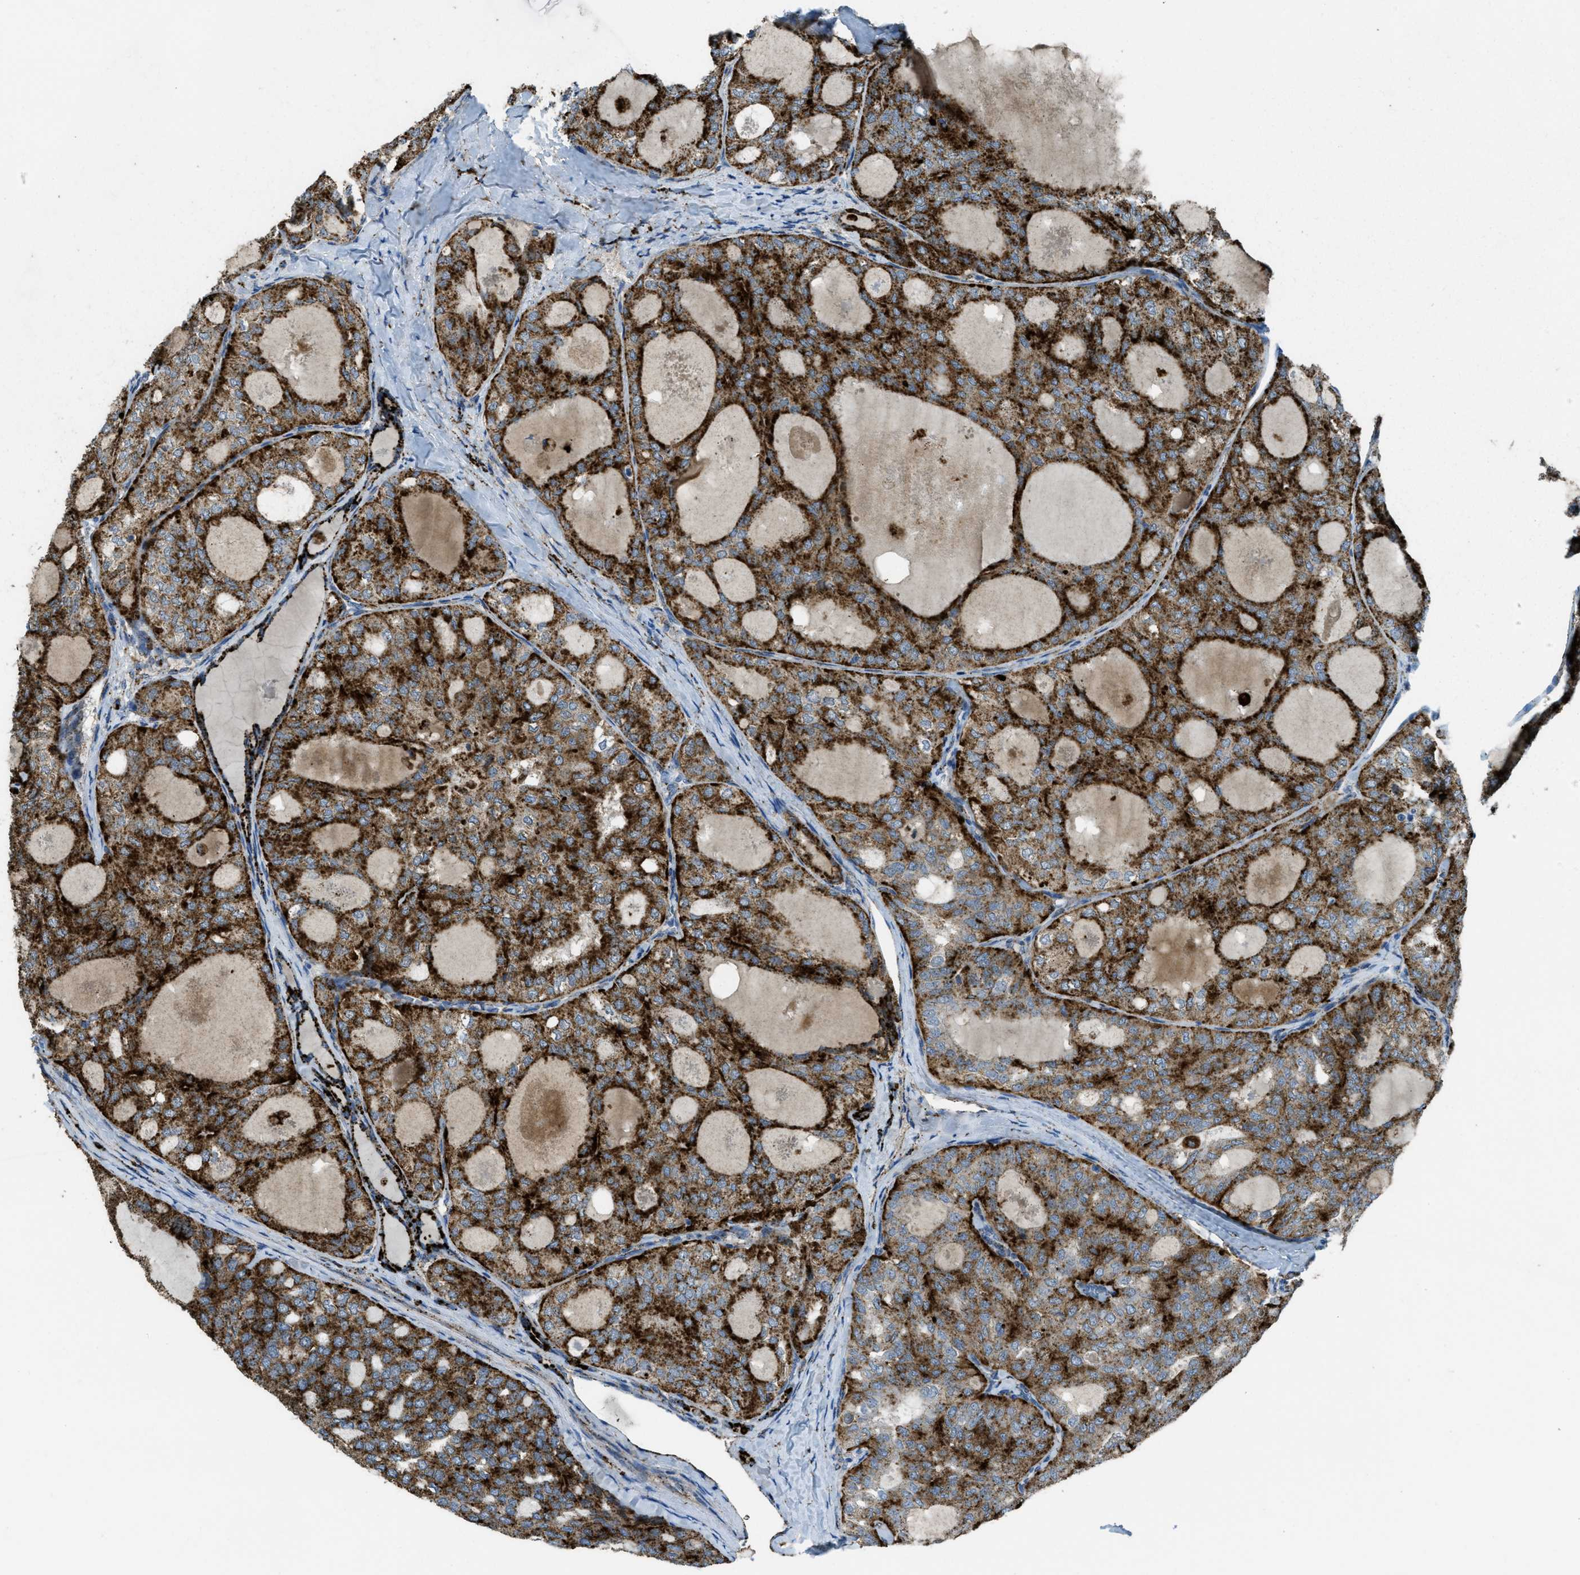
{"staining": {"intensity": "strong", "quantity": ">75%", "location": "cytoplasmic/membranous"}, "tissue": "thyroid cancer", "cell_type": "Tumor cells", "image_type": "cancer", "snomed": [{"axis": "morphology", "description": "Follicular adenoma carcinoma, NOS"}, {"axis": "topography", "description": "Thyroid gland"}], "caption": "Strong cytoplasmic/membranous expression for a protein is identified in about >75% of tumor cells of thyroid cancer (follicular adenoma carcinoma) using immunohistochemistry.", "gene": "SCARB2", "patient": {"sex": "male", "age": 75}}